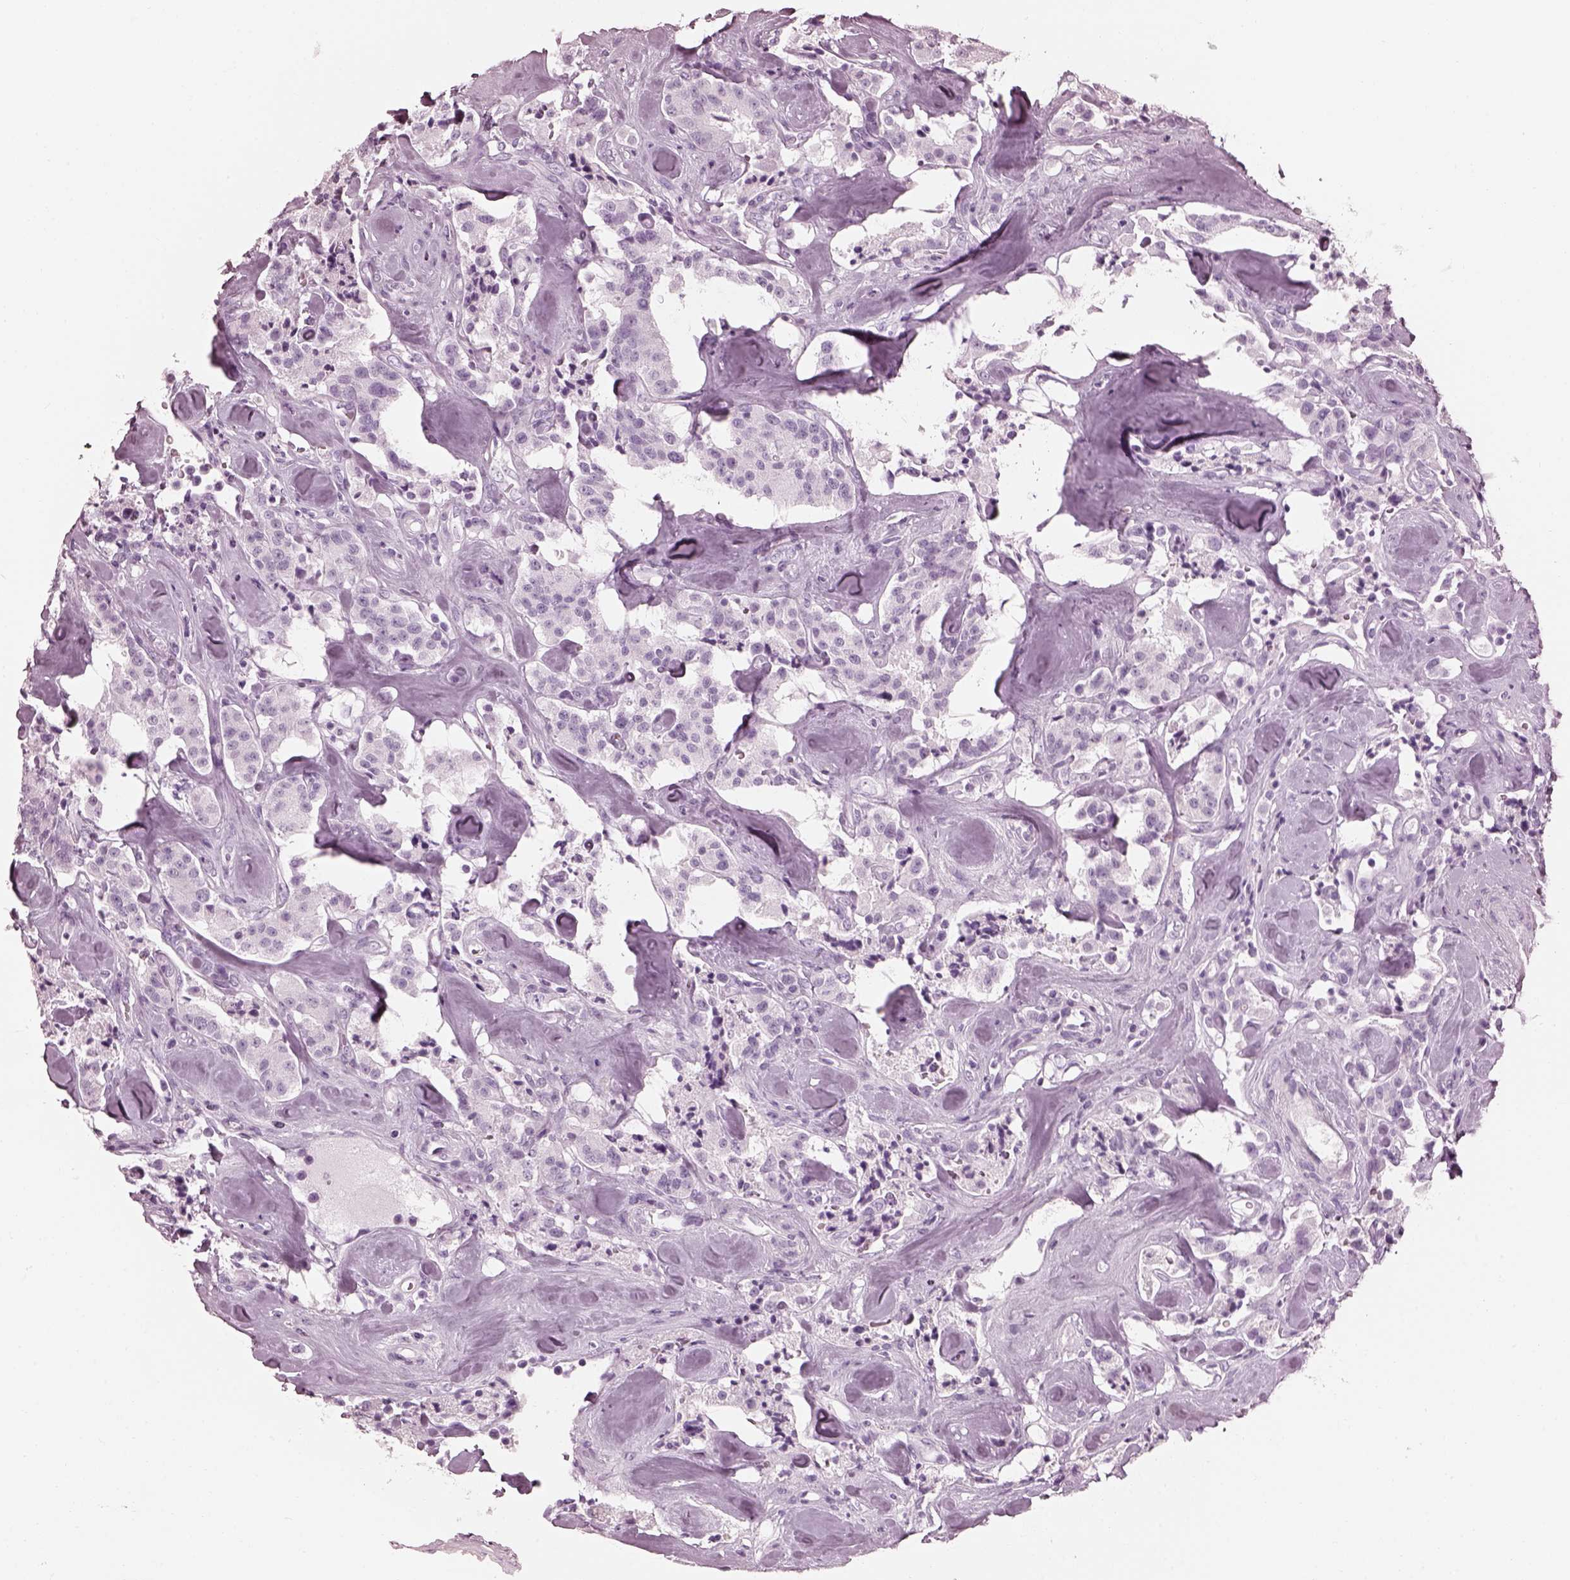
{"staining": {"intensity": "negative", "quantity": "none", "location": "none"}, "tissue": "carcinoid", "cell_type": "Tumor cells", "image_type": "cancer", "snomed": [{"axis": "morphology", "description": "Carcinoid, malignant, NOS"}, {"axis": "topography", "description": "Pancreas"}], "caption": "Protein analysis of carcinoid exhibits no significant positivity in tumor cells. (Immunohistochemistry (ihc), brightfield microscopy, high magnification).", "gene": "TCHHL1", "patient": {"sex": "male", "age": 41}}